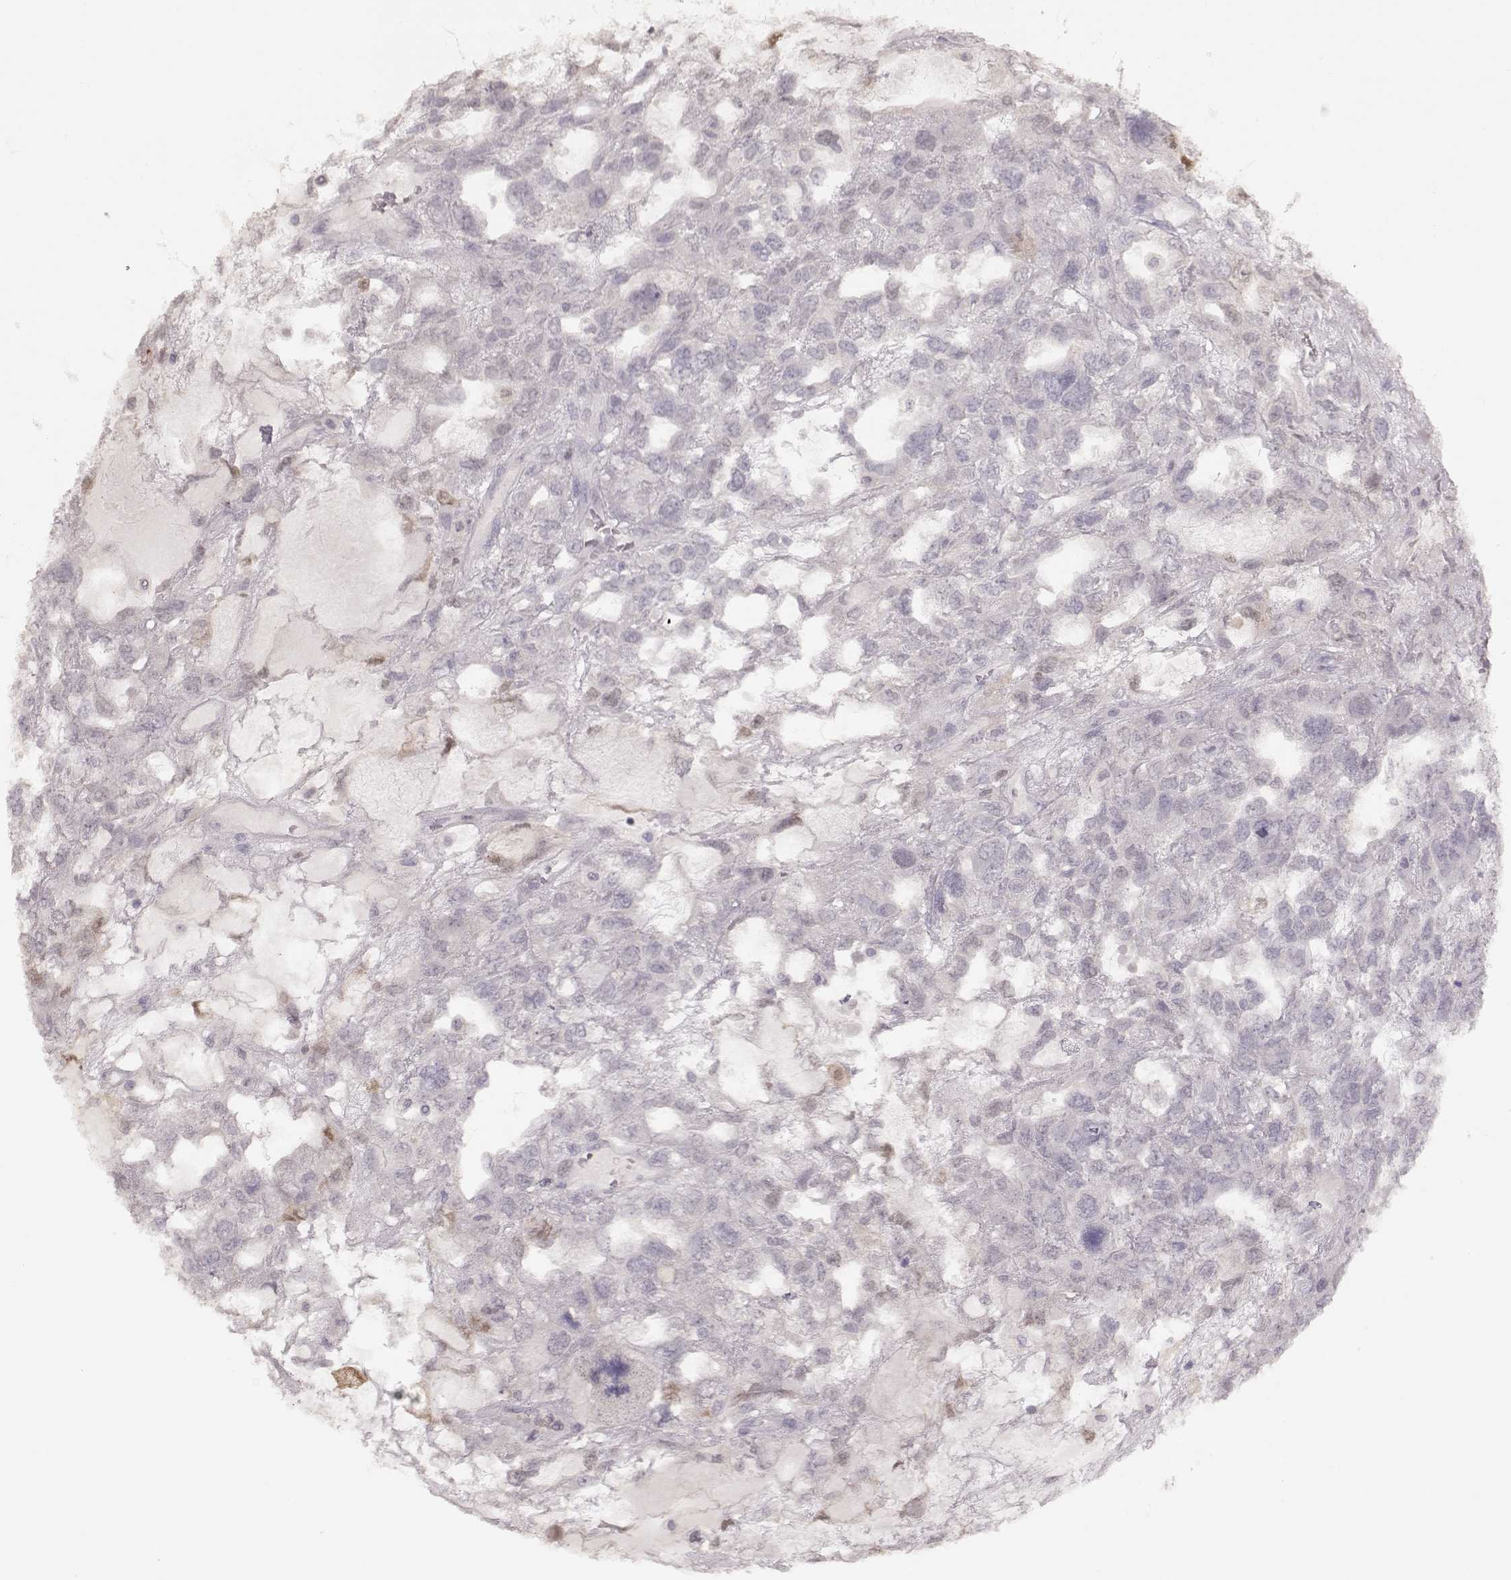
{"staining": {"intensity": "negative", "quantity": "none", "location": "none"}, "tissue": "testis cancer", "cell_type": "Tumor cells", "image_type": "cancer", "snomed": [{"axis": "morphology", "description": "Seminoma, NOS"}, {"axis": "topography", "description": "Testis"}], "caption": "Immunohistochemistry of human testis seminoma shows no staining in tumor cells. (Brightfield microscopy of DAB immunohistochemistry (IHC) at high magnification).", "gene": "S100B", "patient": {"sex": "male", "age": 52}}